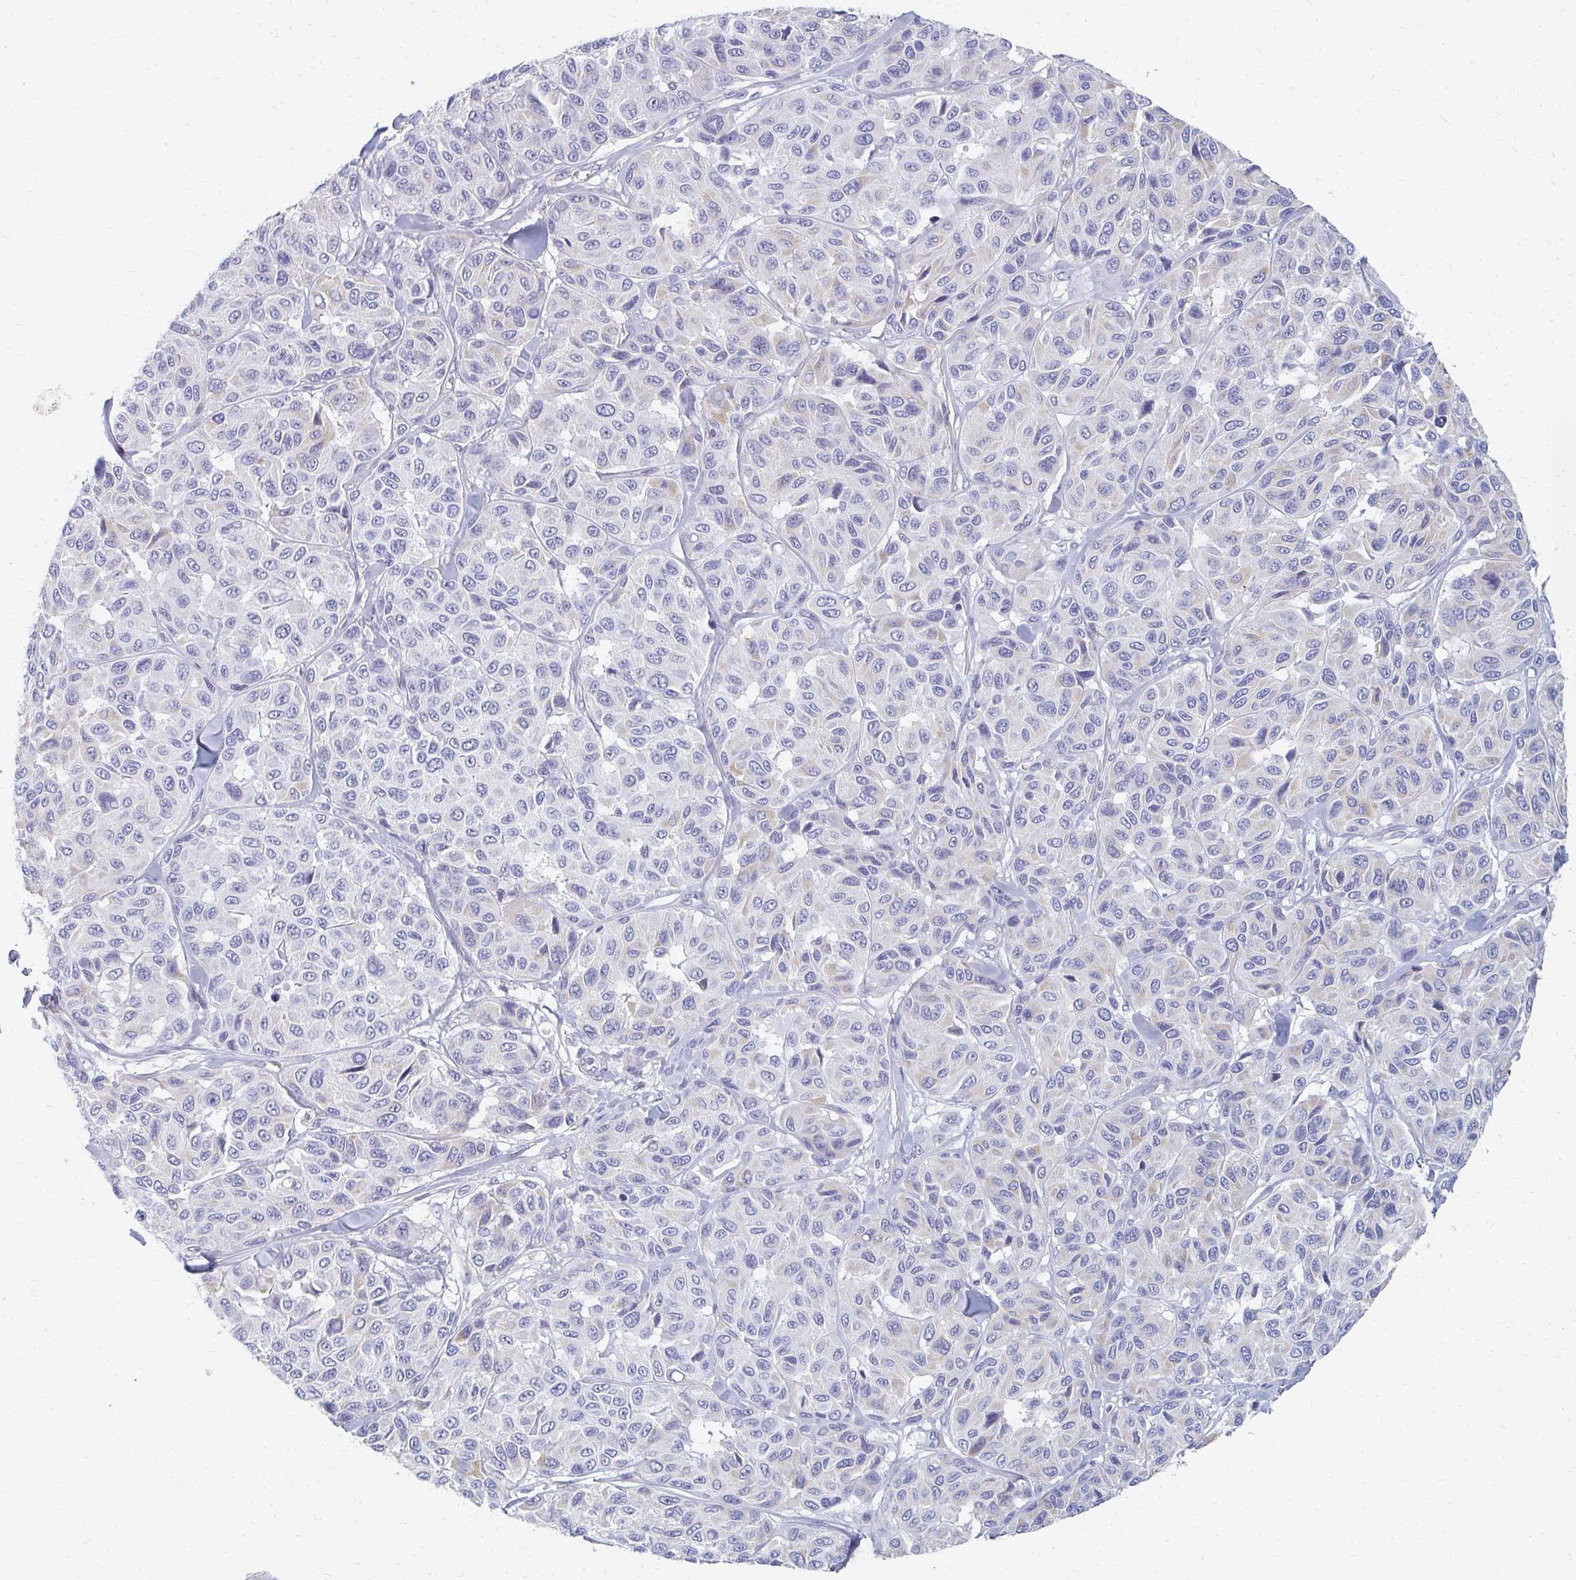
{"staining": {"intensity": "negative", "quantity": "none", "location": "none"}, "tissue": "melanoma", "cell_type": "Tumor cells", "image_type": "cancer", "snomed": [{"axis": "morphology", "description": "Malignant melanoma, NOS"}, {"axis": "topography", "description": "Skin"}], "caption": "Immunohistochemistry (IHC) of human melanoma exhibits no expression in tumor cells.", "gene": "OR10V1", "patient": {"sex": "female", "age": 66}}